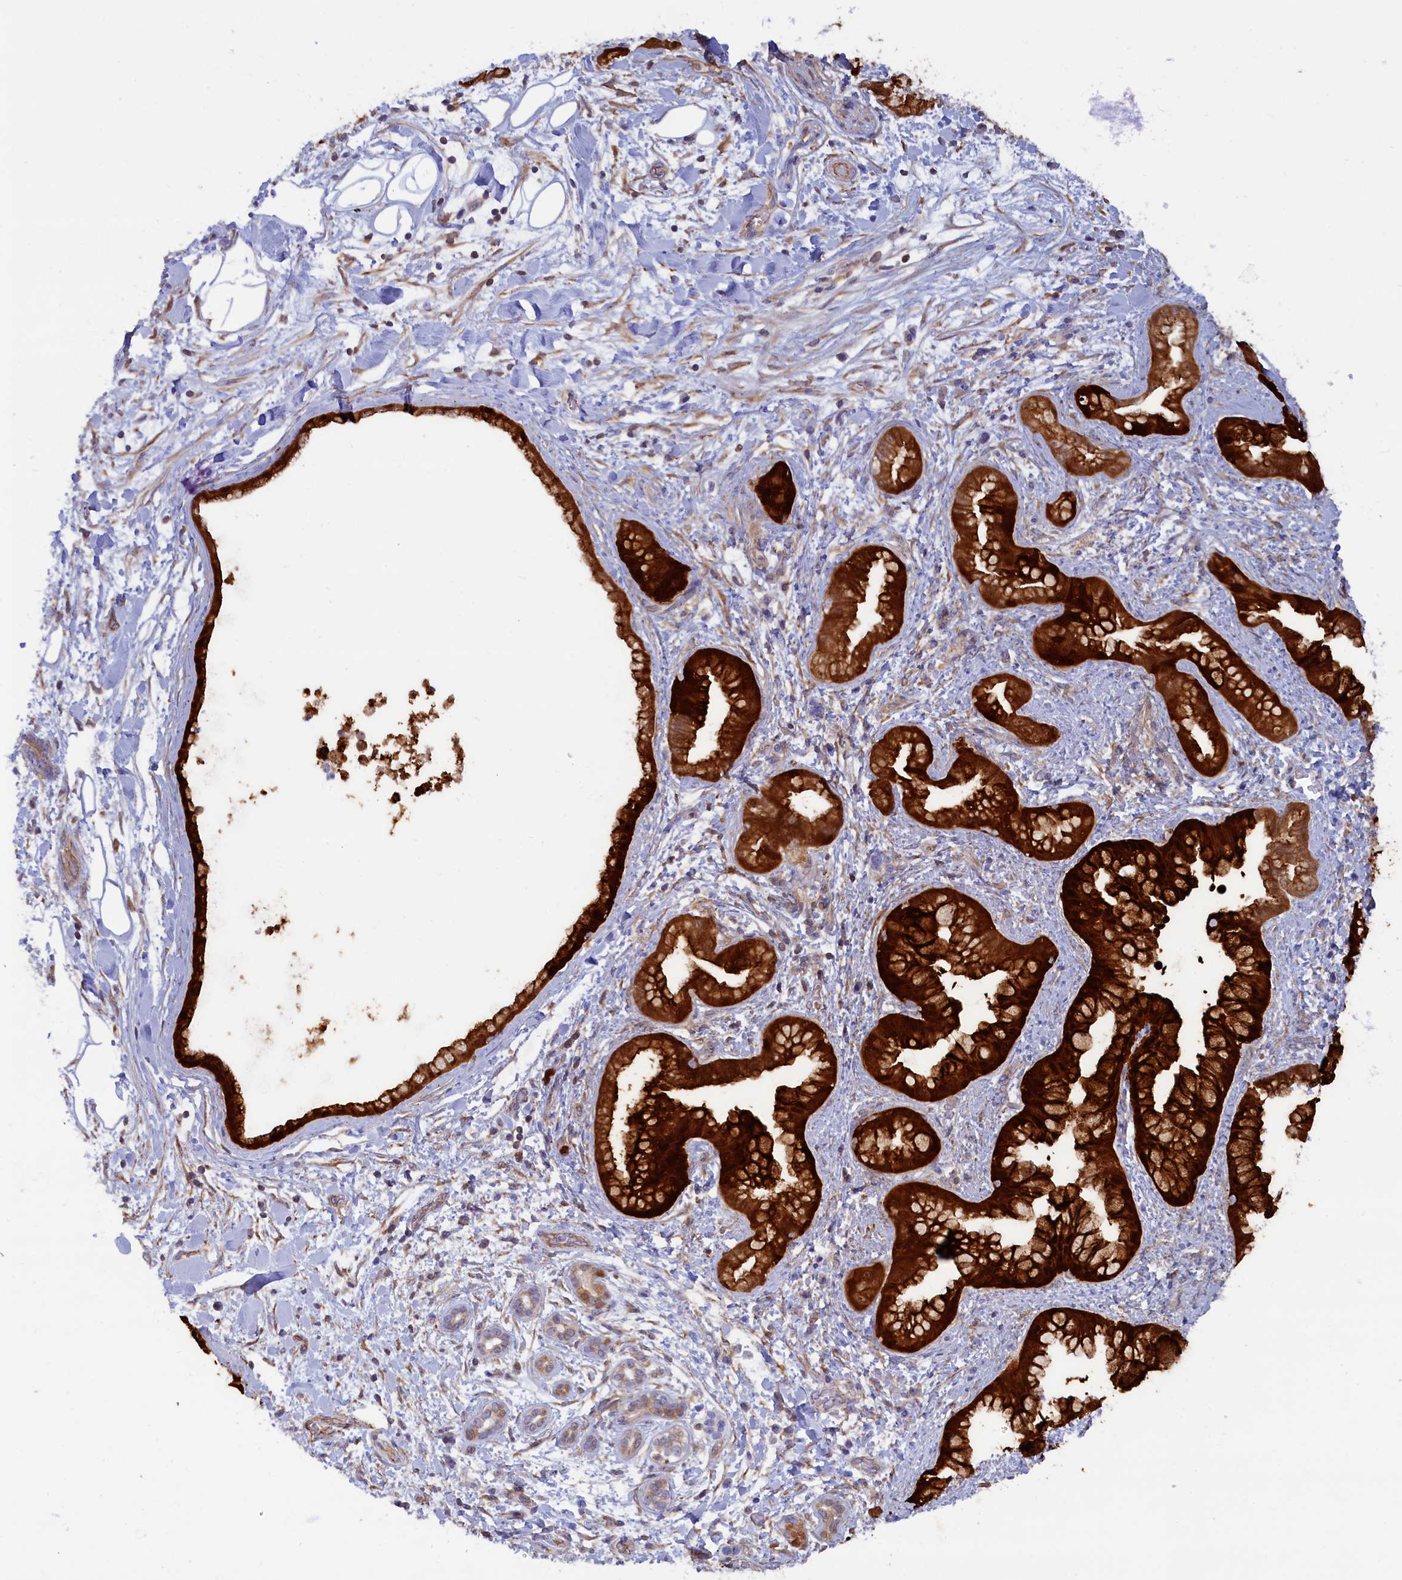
{"staining": {"intensity": "strong", "quantity": ">75%", "location": "cytoplasmic/membranous"}, "tissue": "pancreatic cancer", "cell_type": "Tumor cells", "image_type": "cancer", "snomed": [{"axis": "morphology", "description": "Adenocarcinoma, NOS"}, {"axis": "topography", "description": "Pancreas"}], "caption": "High-magnification brightfield microscopy of pancreatic cancer stained with DAB (3,3'-diaminobenzidine) (brown) and counterstained with hematoxylin (blue). tumor cells exhibit strong cytoplasmic/membranous expression is seen in approximately>75% of cells. (IHC, brightfield microscopy, high magnification).", "gene": "ABCC12", "patient": {"sex": "female", "age": 78}}